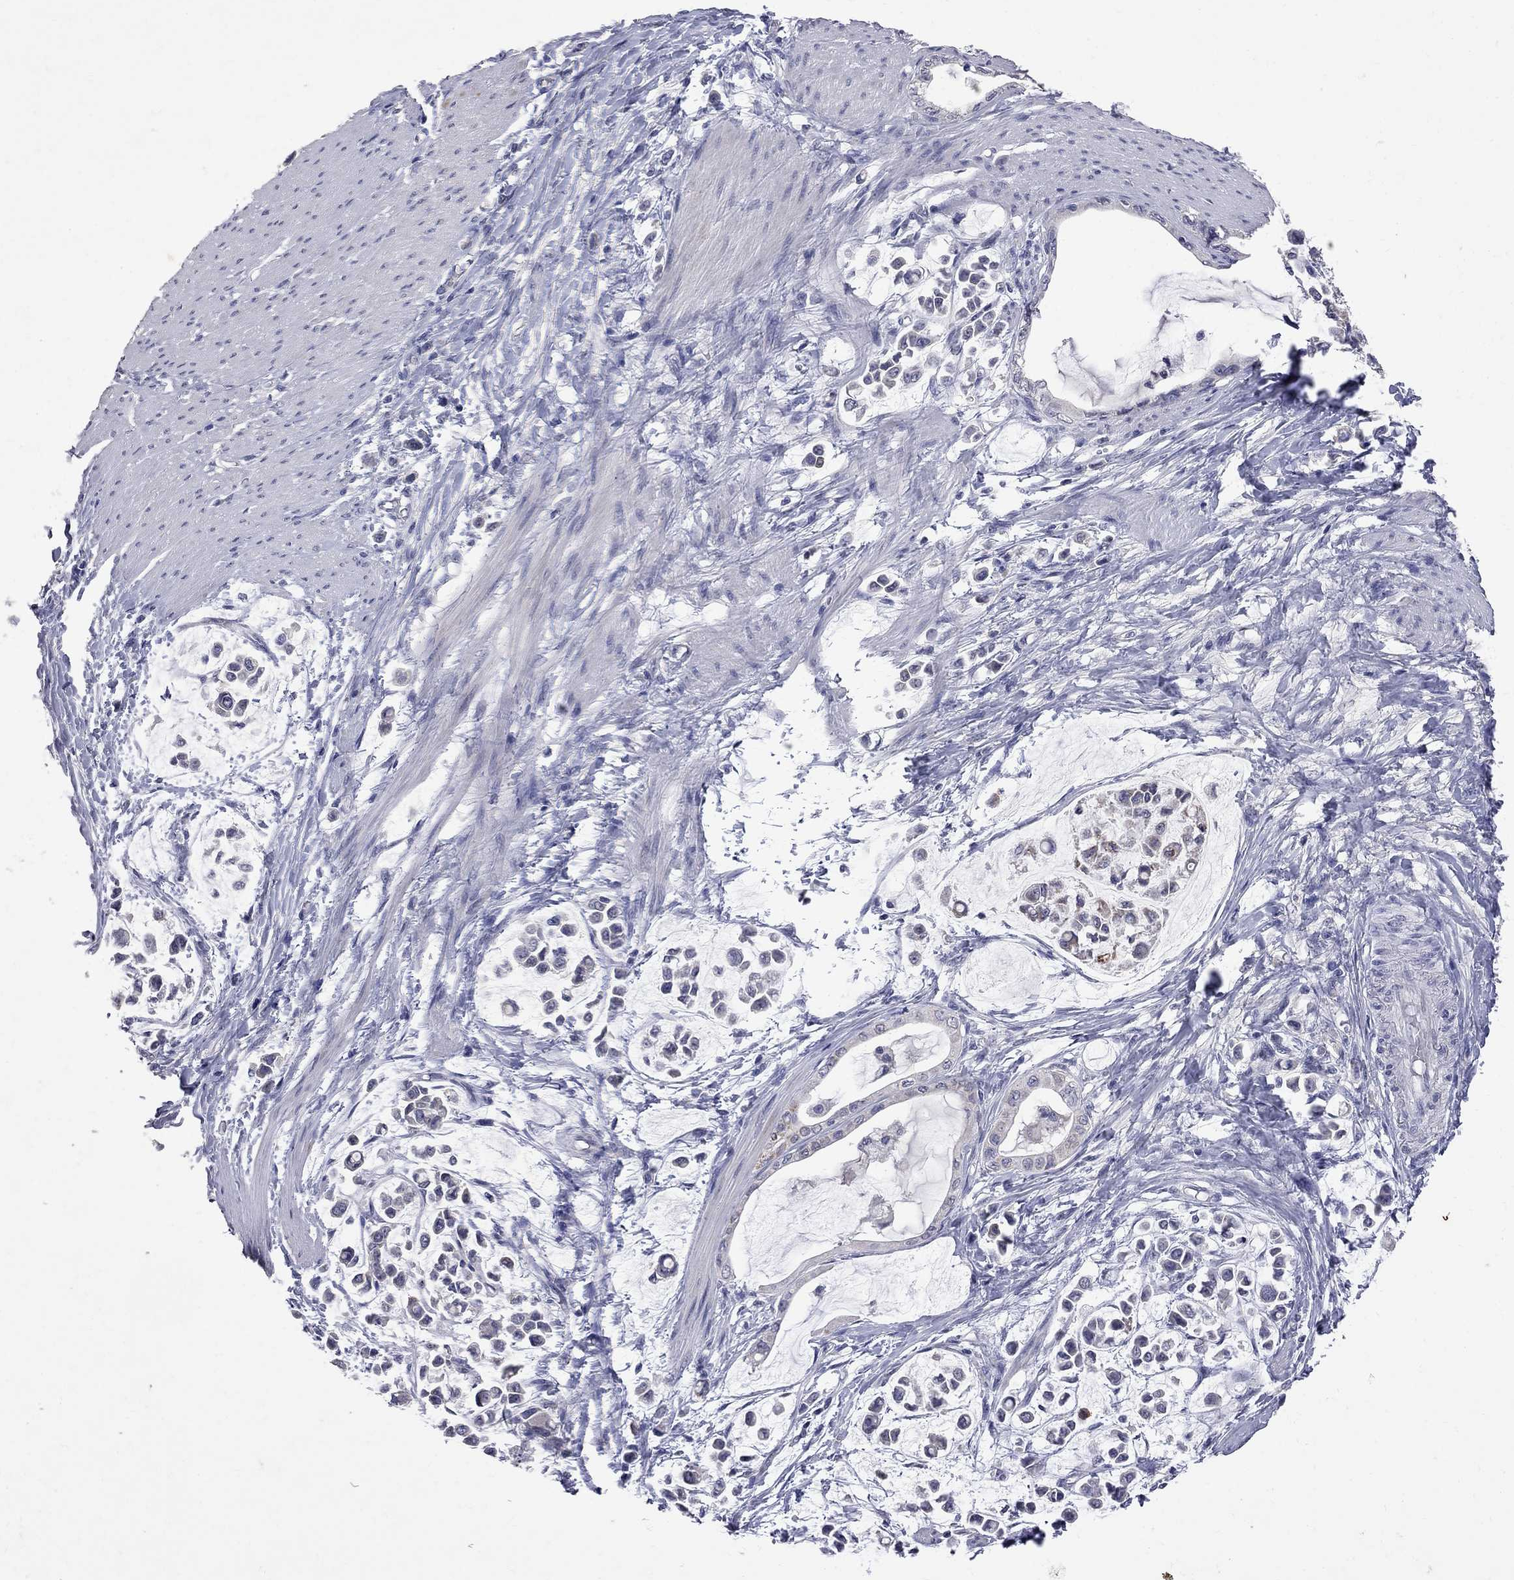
{"staining": {"intensity": "negative", "quantity": "none", "location": "none"}, "tissue": "stomach cancer", "cell_type": "Tumor cells", "image_type": "cancer", "snomed": [{"axis": "morphology", "description": "Adenocarcinoma, NOS"}, {"axis": "topography", "description": "Stomach"}], "caption": "Immunohistochemistry (IHC) of stomach cancer (adenocarcinoma) displays no expression in tumor cells.", "gene": "NOS2", "patient": {"sex": "male", "age": 82}}